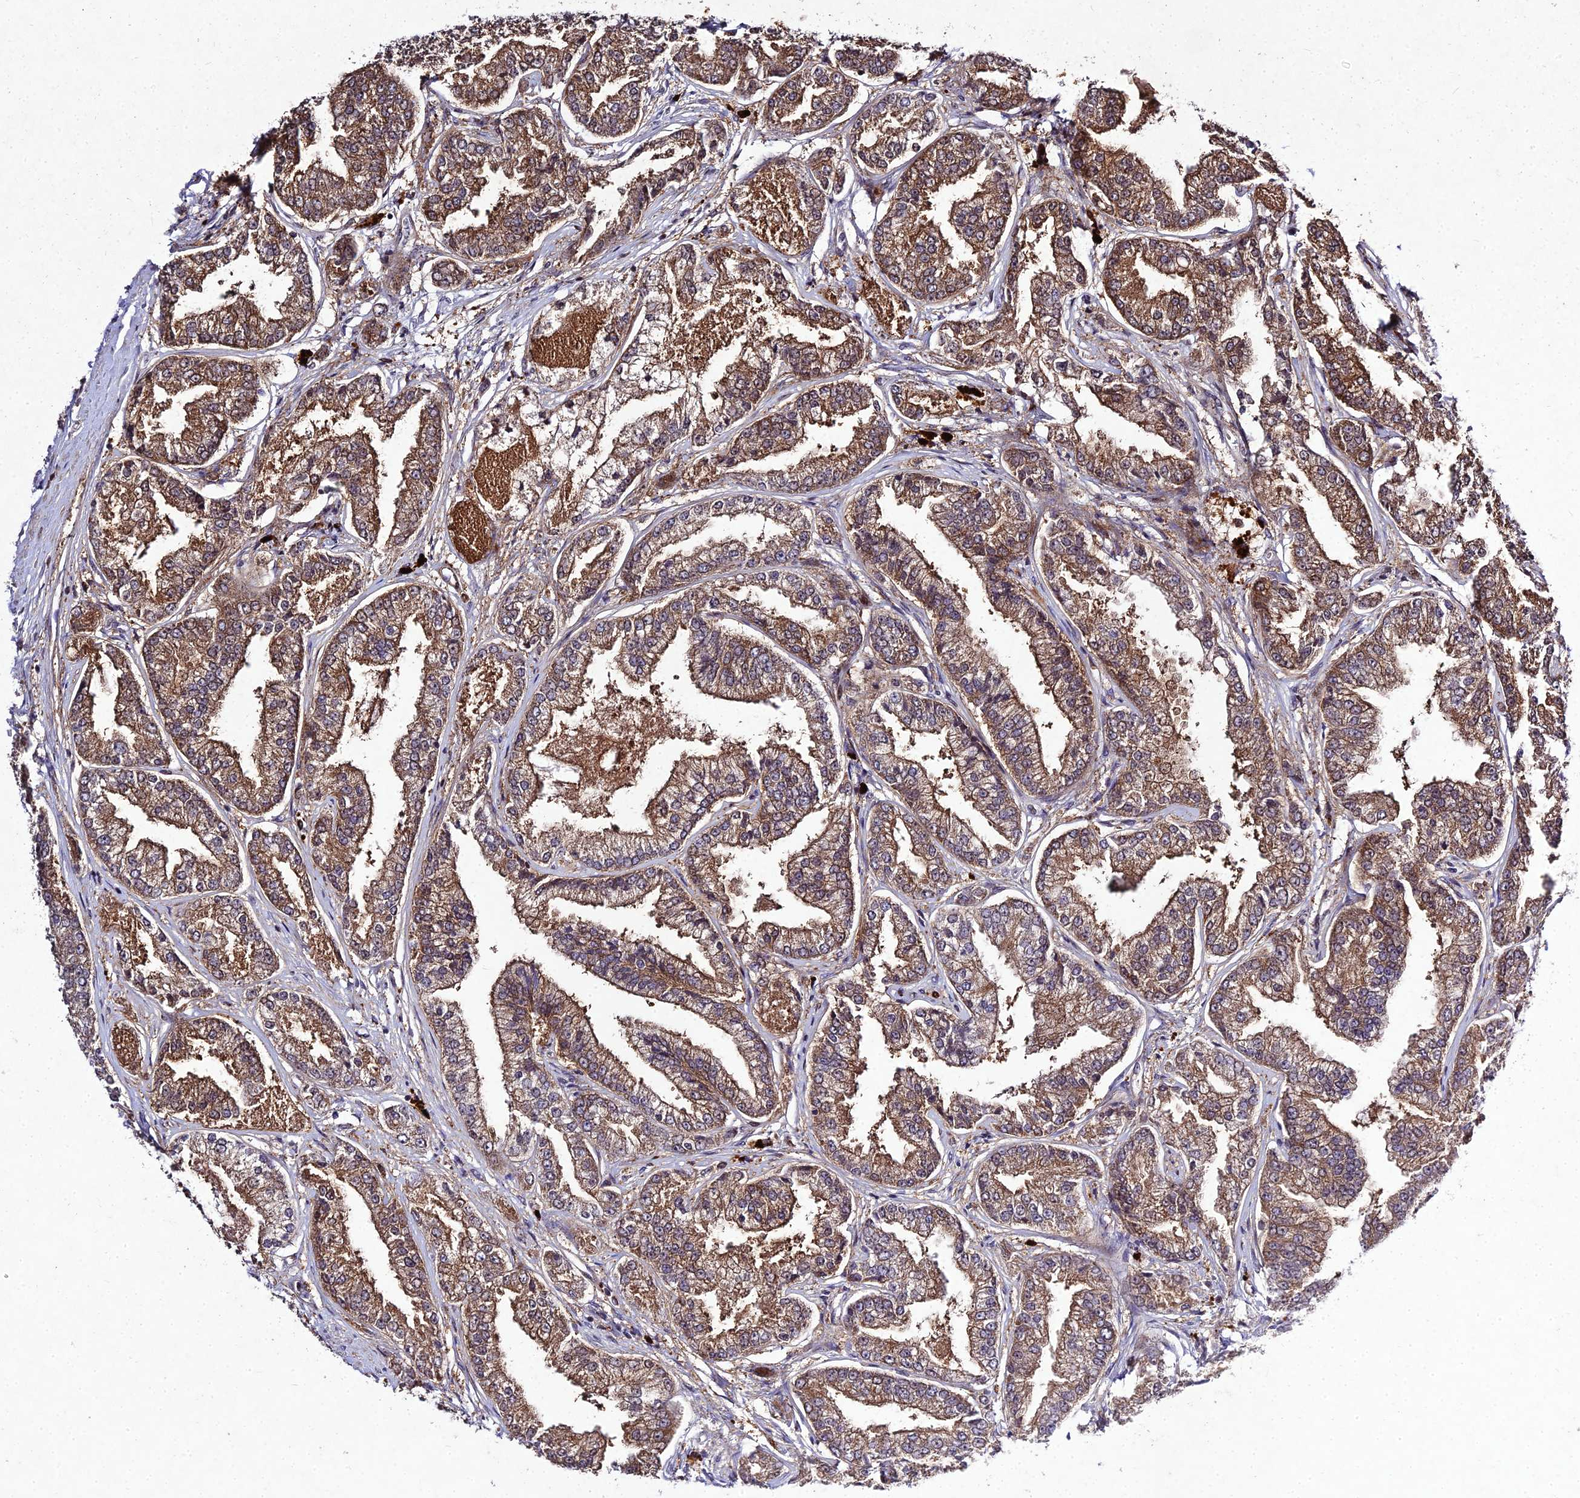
{"staining": {"intensity": "moderate", "quantity": ">75%", "location": "cytoplasmic/membranous"}, "tissue": "prostate cancer", "cell_type": "Tumor cells", "image_type": "cancer", "snomed": [{"axis": "morphology", "description": "Adenocarcinoma, High grade"}, {"axis": "topography", "description": "Prostate"}], "caption": "Brown immunohistochemical staining in prostate cancer displays moderate cytoplasmic/membranous staining in approximately >75% of tumor cells.", "gene": "MKKS", "patient": {"sex": "male", "age": 71}}